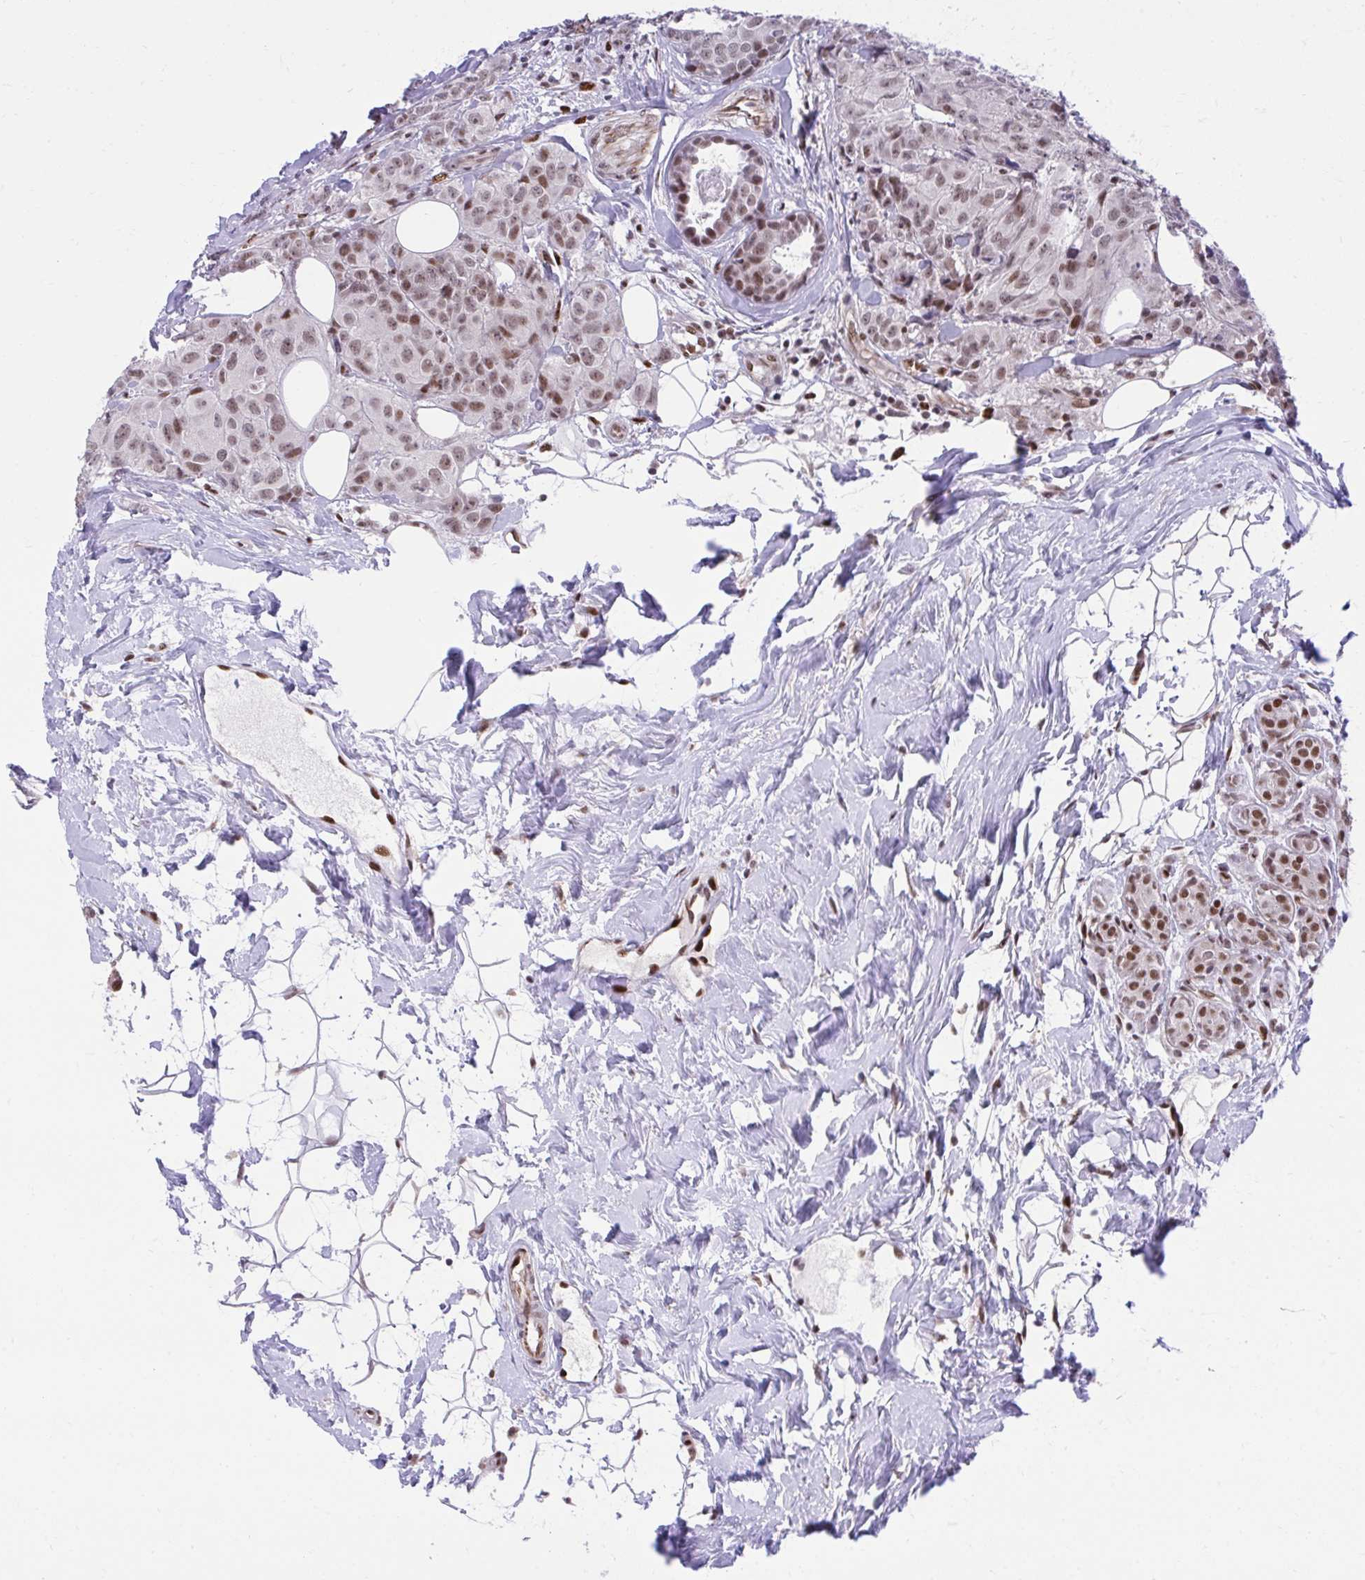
{"staining": {"intensity": "moderate", "quantity": ">75%", "location": "nuclear"}, "tissue": "breast cancer", "cell_type": "Tumor cells", "image_type": "cancer", "snomed": [{"axis": "morphology", "description": "Duct carcinoma"}, {"axis": "topography", "description": "Breast"}], "caption": "Protein analysis of breast cancer tissue reveals moderate nuclear expression in about >75% of tumor cells. The protein is shown in brown color, while the nuclei are stained blue.", "gene": "HOXA4", "patient": {"sex": "female", "age": 43}}